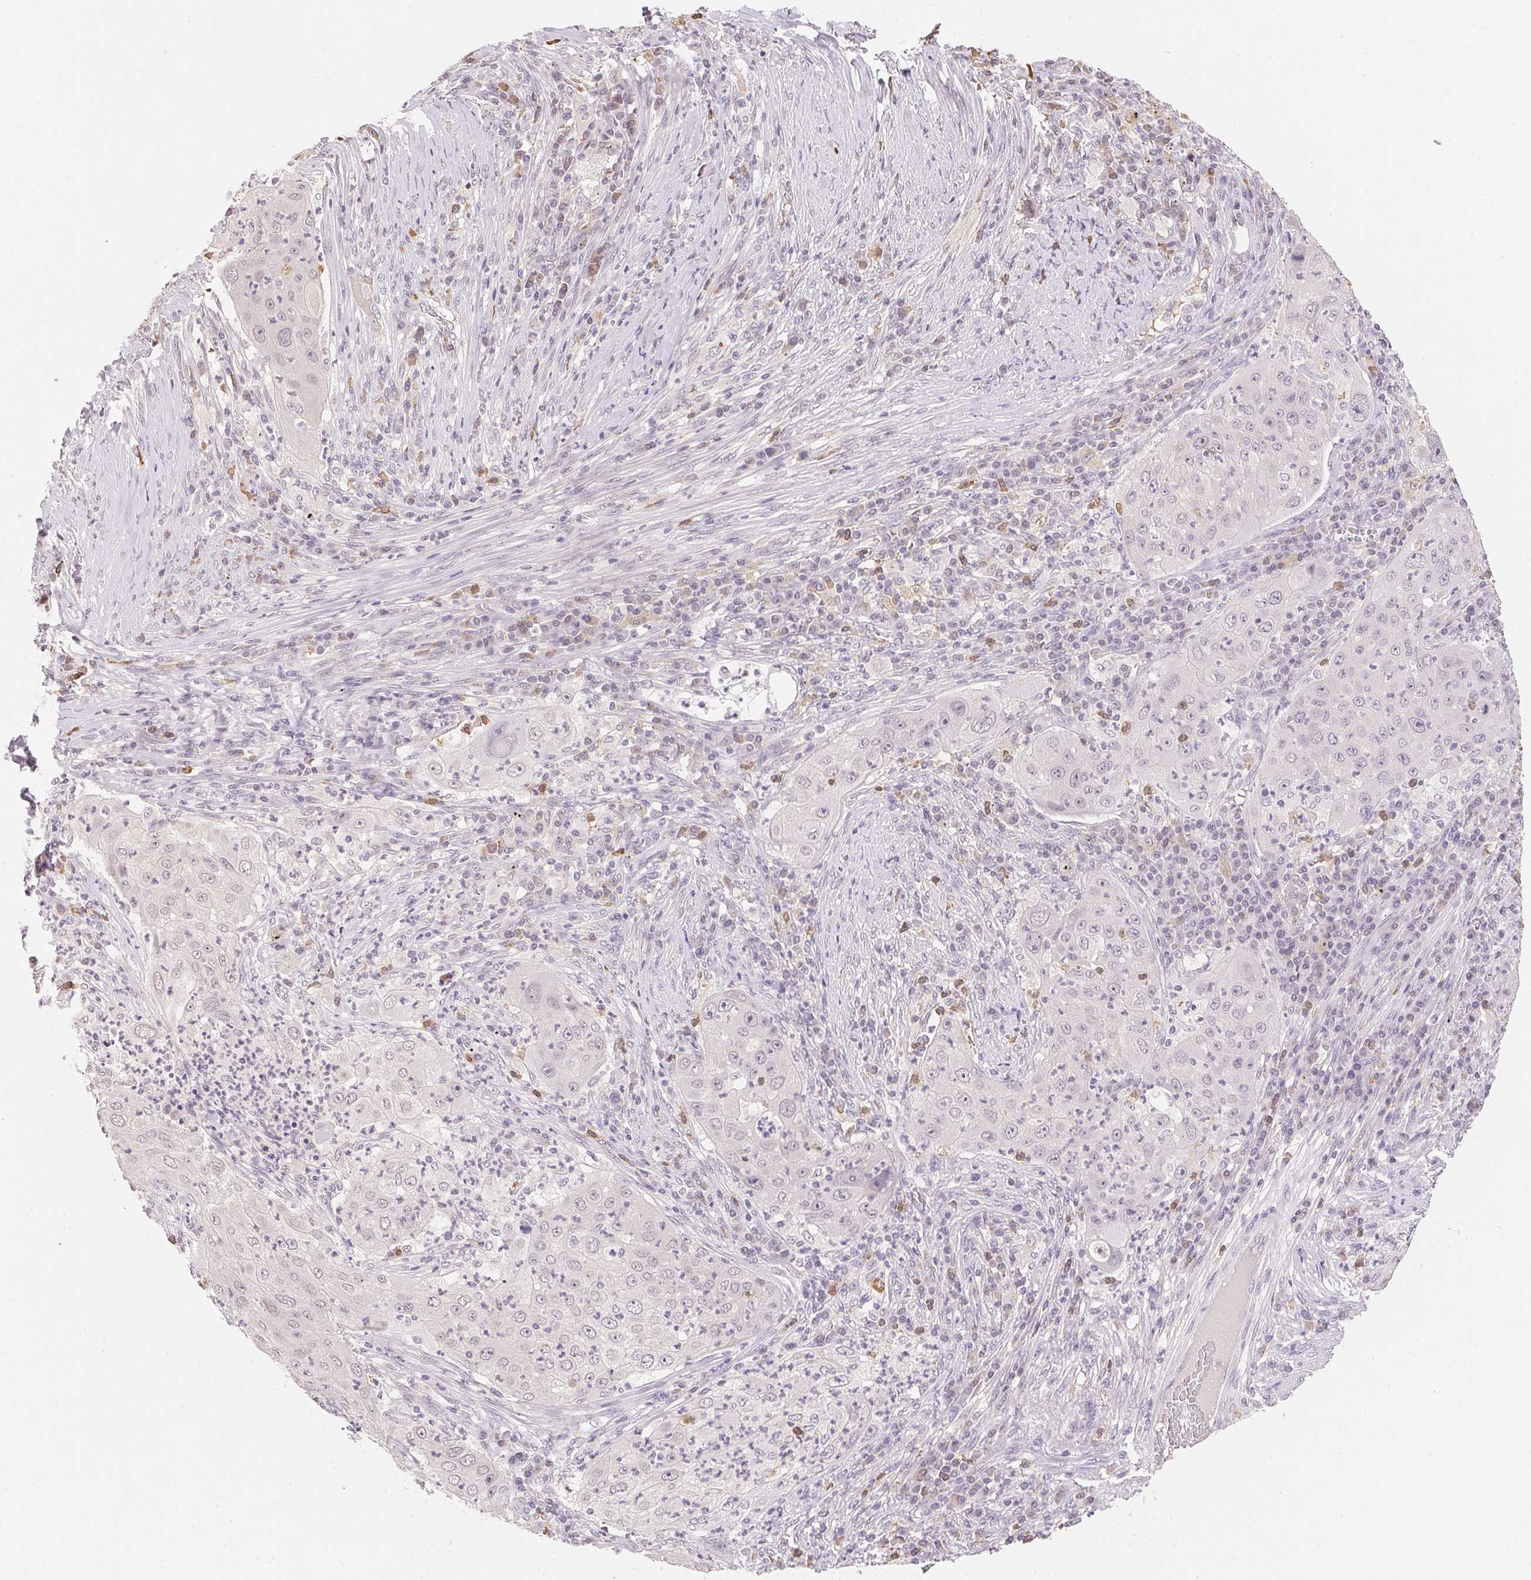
{"staining": {"intensity": "negative", "quantity": "none", "location": "none"}, "tissue": "lung cancer", "cell_type": "Tumor cells", "image_type": "cancer", "snomed": [{"axis": "morphology", "description": "Squamous cell carcinoma, NOS"}, {"axis": "topography", "description": "Lung"}], "caption": "The immunohistochemistry (IHC) histopathology image has no significant expression in tumor cells of lung squamous cell carcinoma tissue. (IHC, brightfield microscopy, high magnification).", "gene": "FNDC4", "patient": {"sex": "female", "age": 59}}